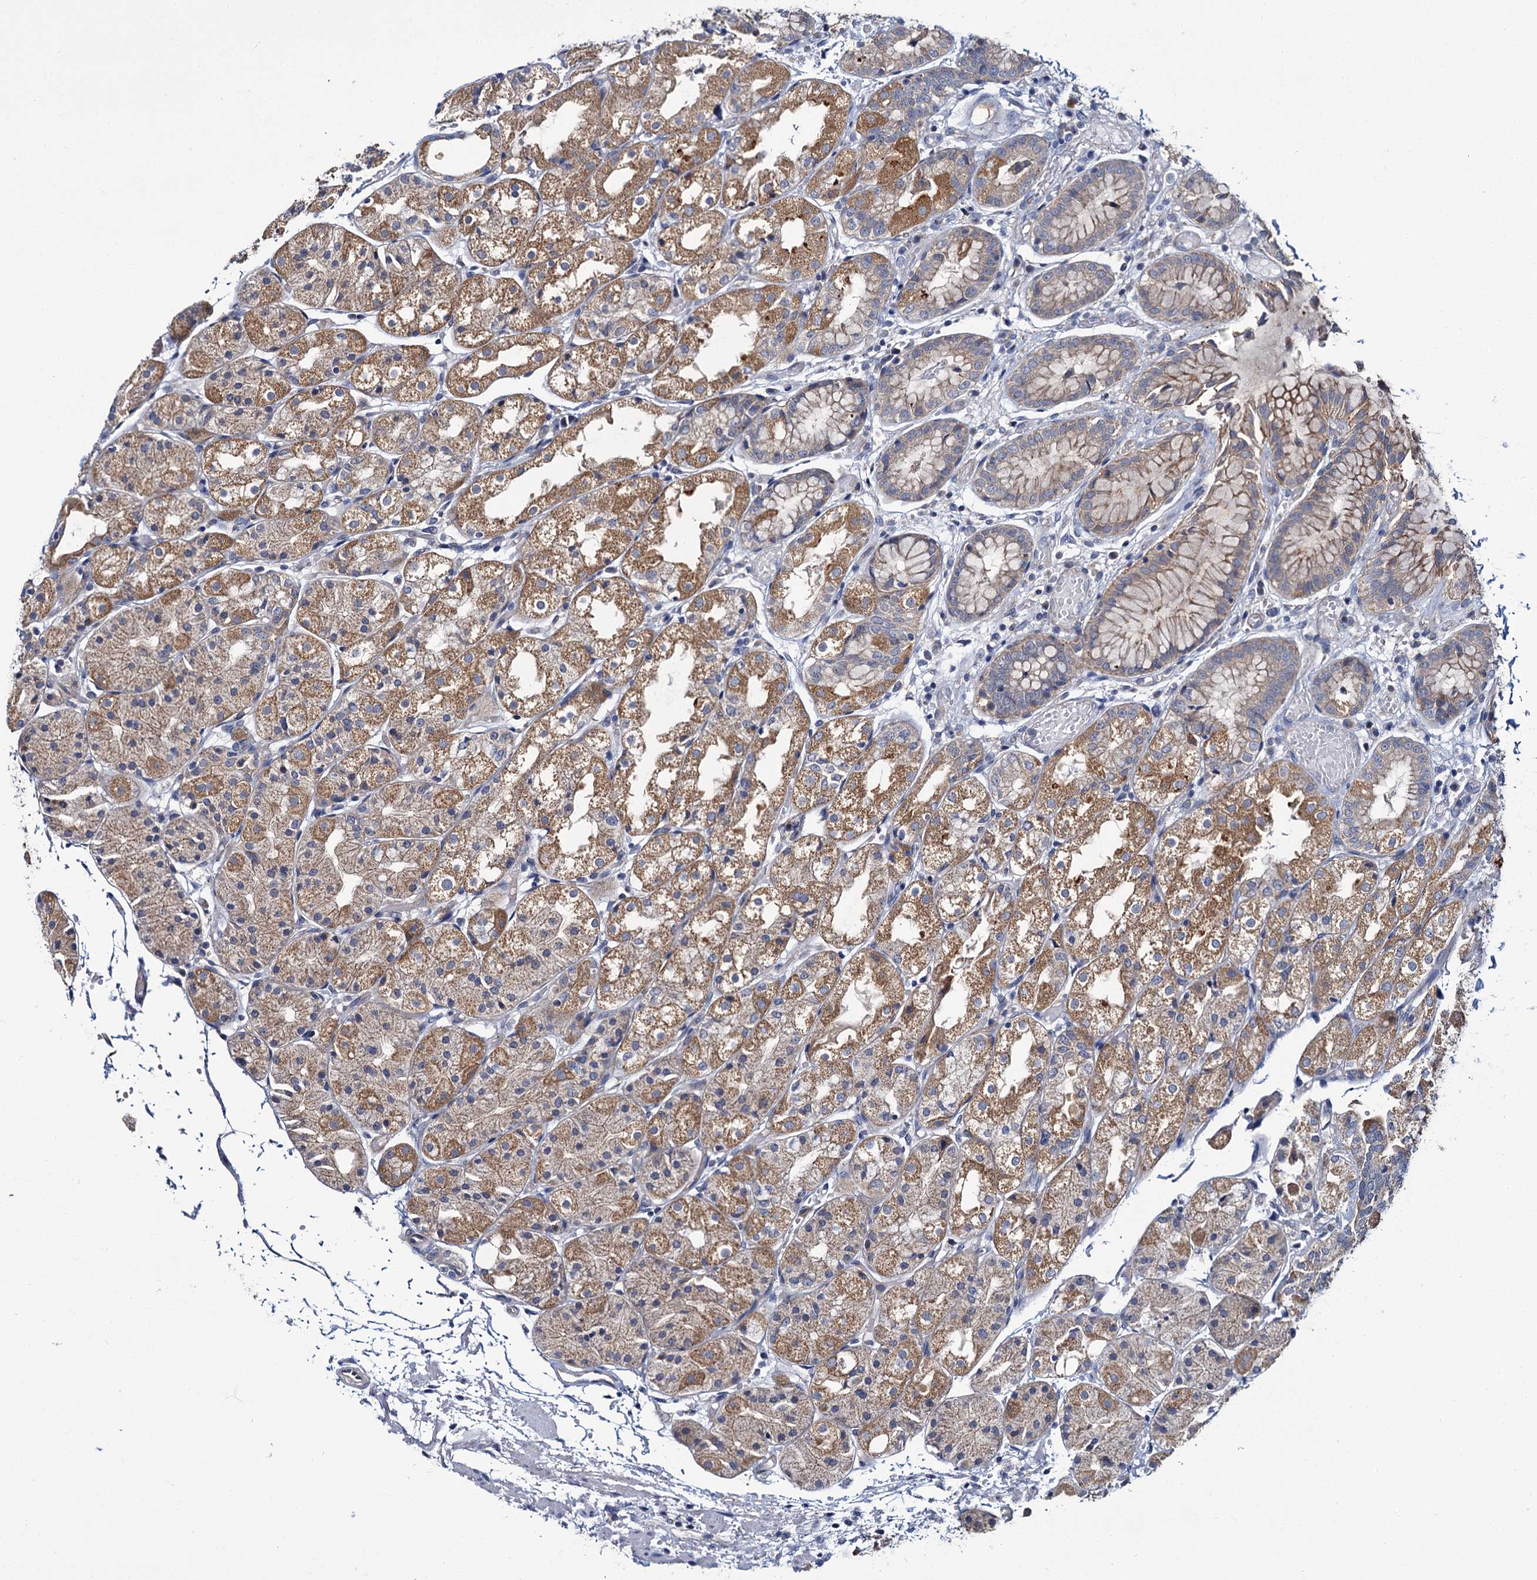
{"staining": {"intensity": "moderate", "quantity": ">75%", "location": "cytoplasmic/membranous"}, "tissue": "stomach", "cell_type": "Glandular cells", "image_type": "normal", "snomed": [{"axis": "morphology", "description": "Normal tissue, NOS"}, {"axis": "topography", "description": "Stomach, upper"}], "caption": "Protein staining shows moderate cytoplasmic/membranous expression in about >75% of glandular cells in normal stomach.", "gene": "CEP295", "patient": {"sex": "male", "age": 72}}